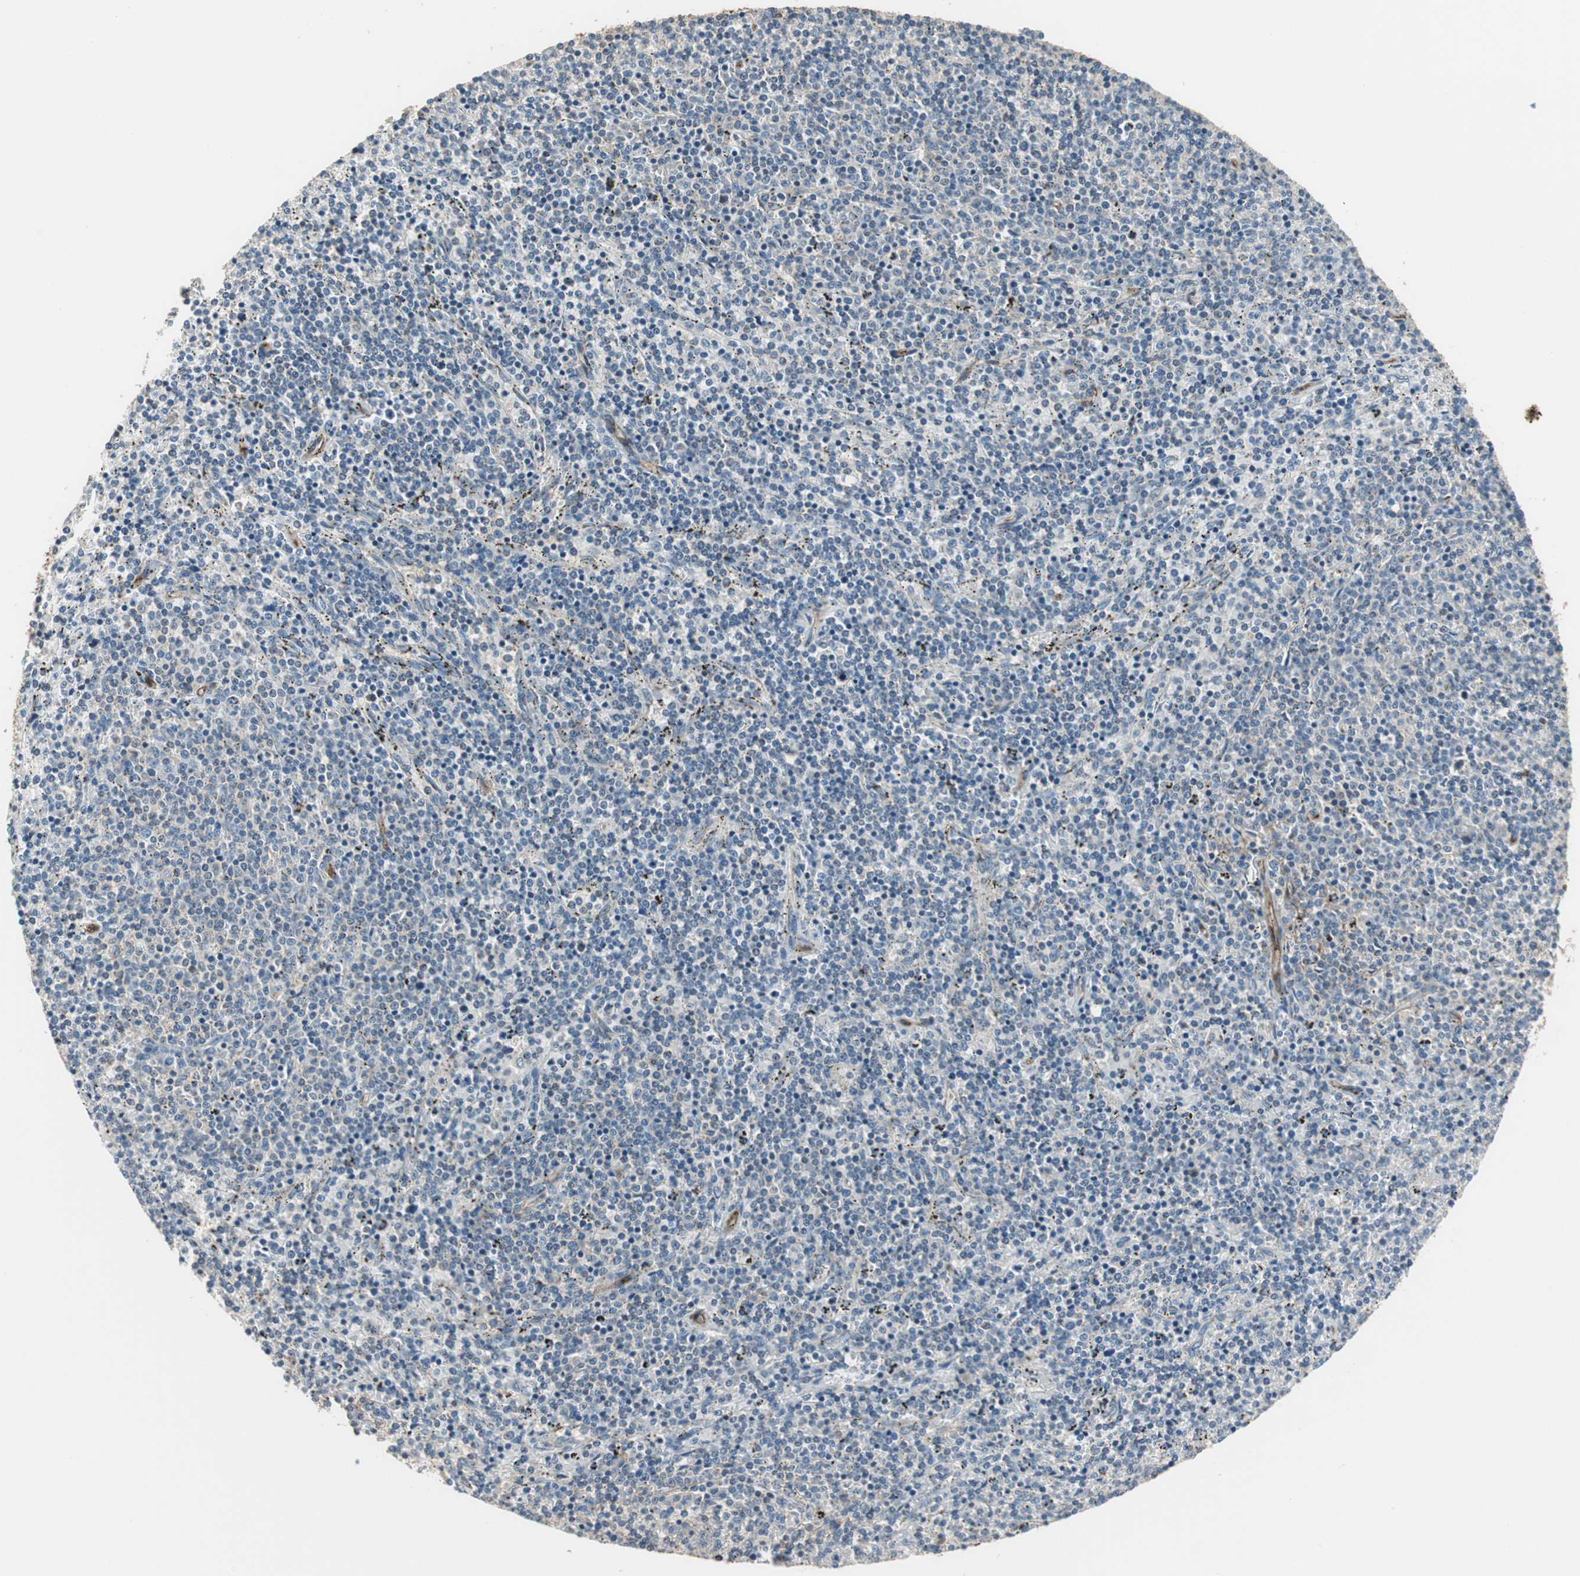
{"staining": {"intensity": "weak", "quantity": "25%-75%", "location": "cytoplasmic/membranous"}, "tissue": "lymphoma", "cell_type": "Tumor cells", "image_type": "cancer", "snomed": [{"axis": "morphology", "description": "Malignant lymphoma, non-Hodgkin's type, Low grade"}, {"axis": "topography", "description": "Spleen"}], "caption": "Lymphoma stained with immunohistochemistry displays weak cytoplasmic/membranous staining in about 25%-75% of tumor cells.", "gene": "MSTO1", "patient": {"sex": "female", "age": 50}}